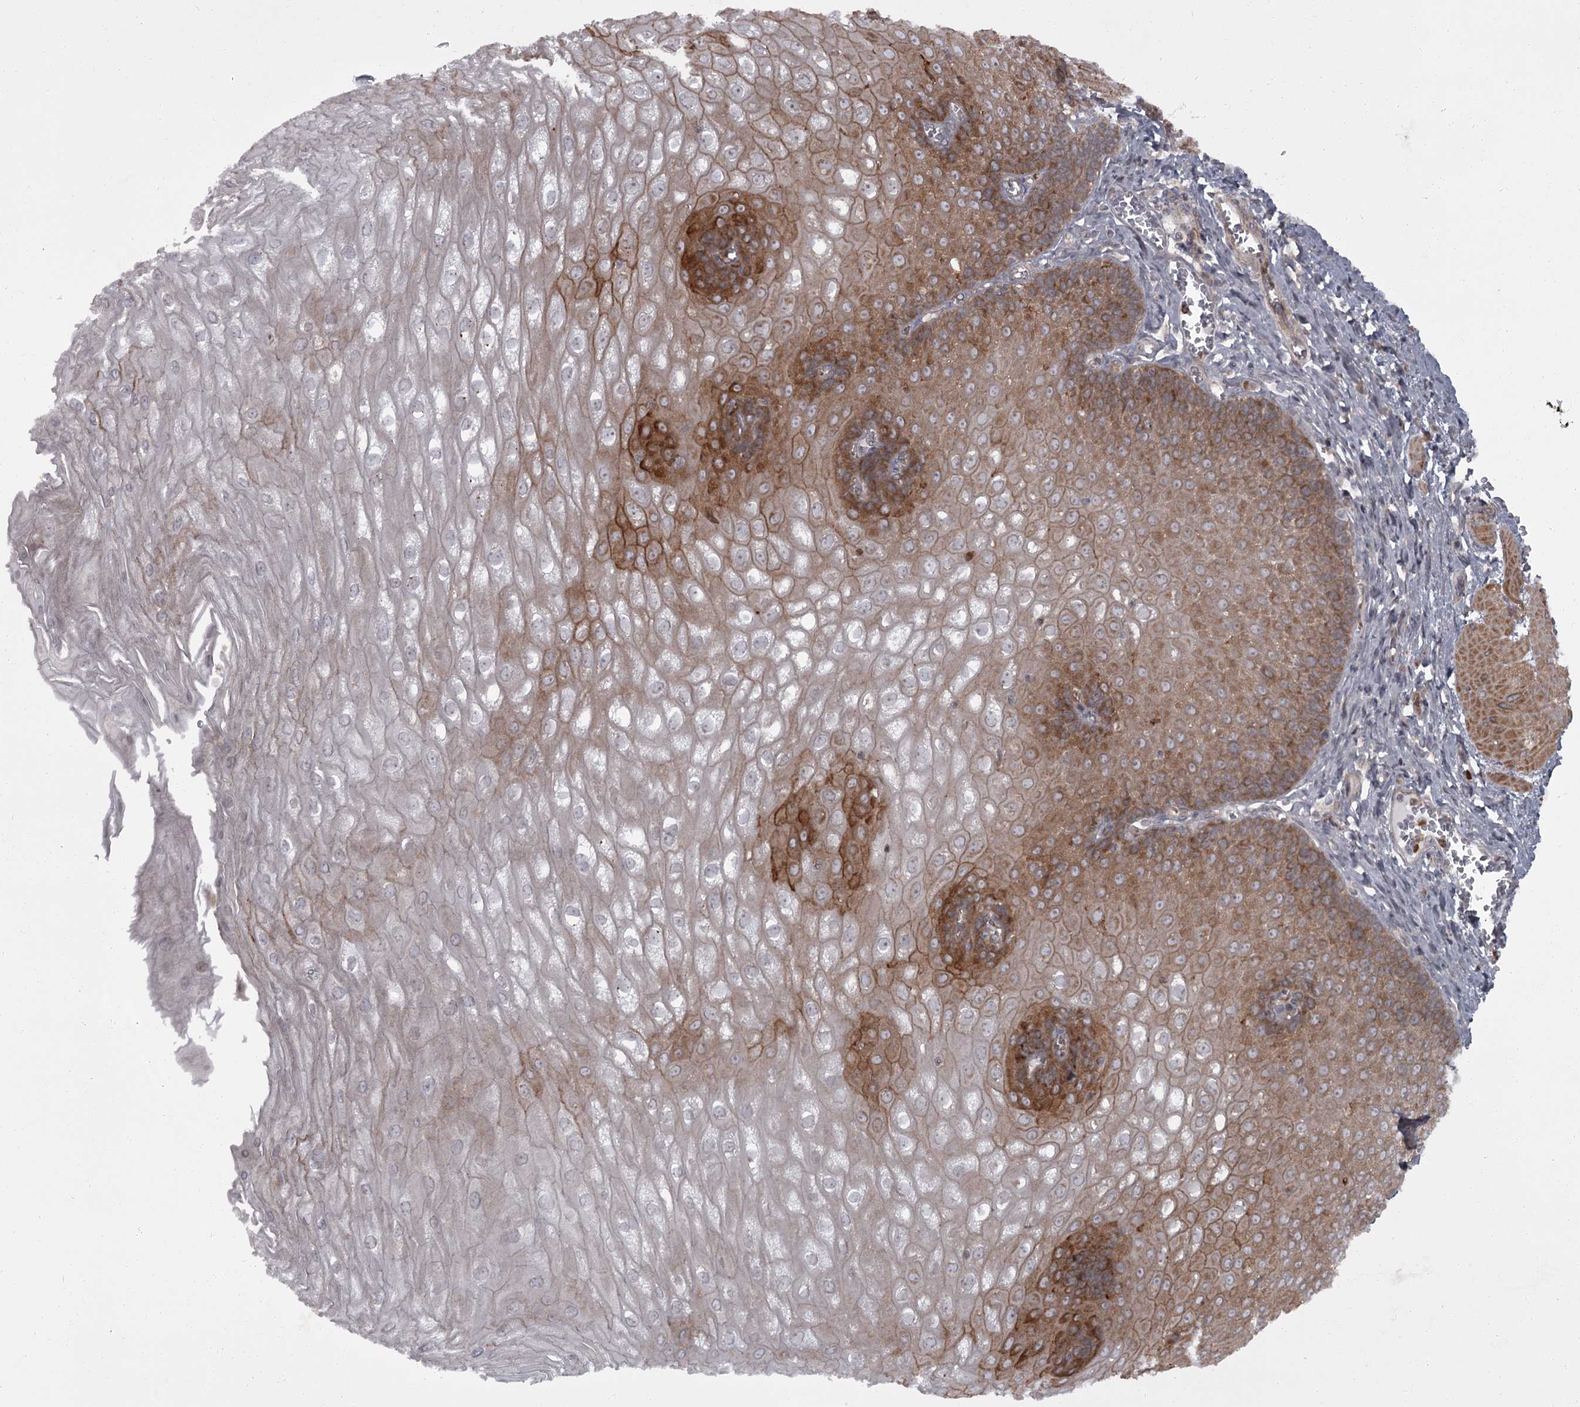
{"staining": {"intensity": "moderate", "quantity": "25%-75%", "location": "cytoplasmic/membranous"}, "tissue": "esophagus", "cell_type": "Squamous epithelial cells", "image_type": "normal", "snomed": [{"axis": "morphology", "description": "Normal tissue, NOS"}, {"axis": "topography", "description": "Esophagus"}], "caption": "Immunohistochemistry staining of normal esophagus, which reveals medium levels of moderate cytoplasmic/membranous staining in approximately 25%-75% of squamous epithelial cells indicating moderate cytoplasmic/membranous protein positivity. The staining was performed using DAB (brown) for protein detection and nuclei were counterstained in hematoxylin (blue).", "gene": "THAP9", "patient": {"sex": "male", "age": 60}}